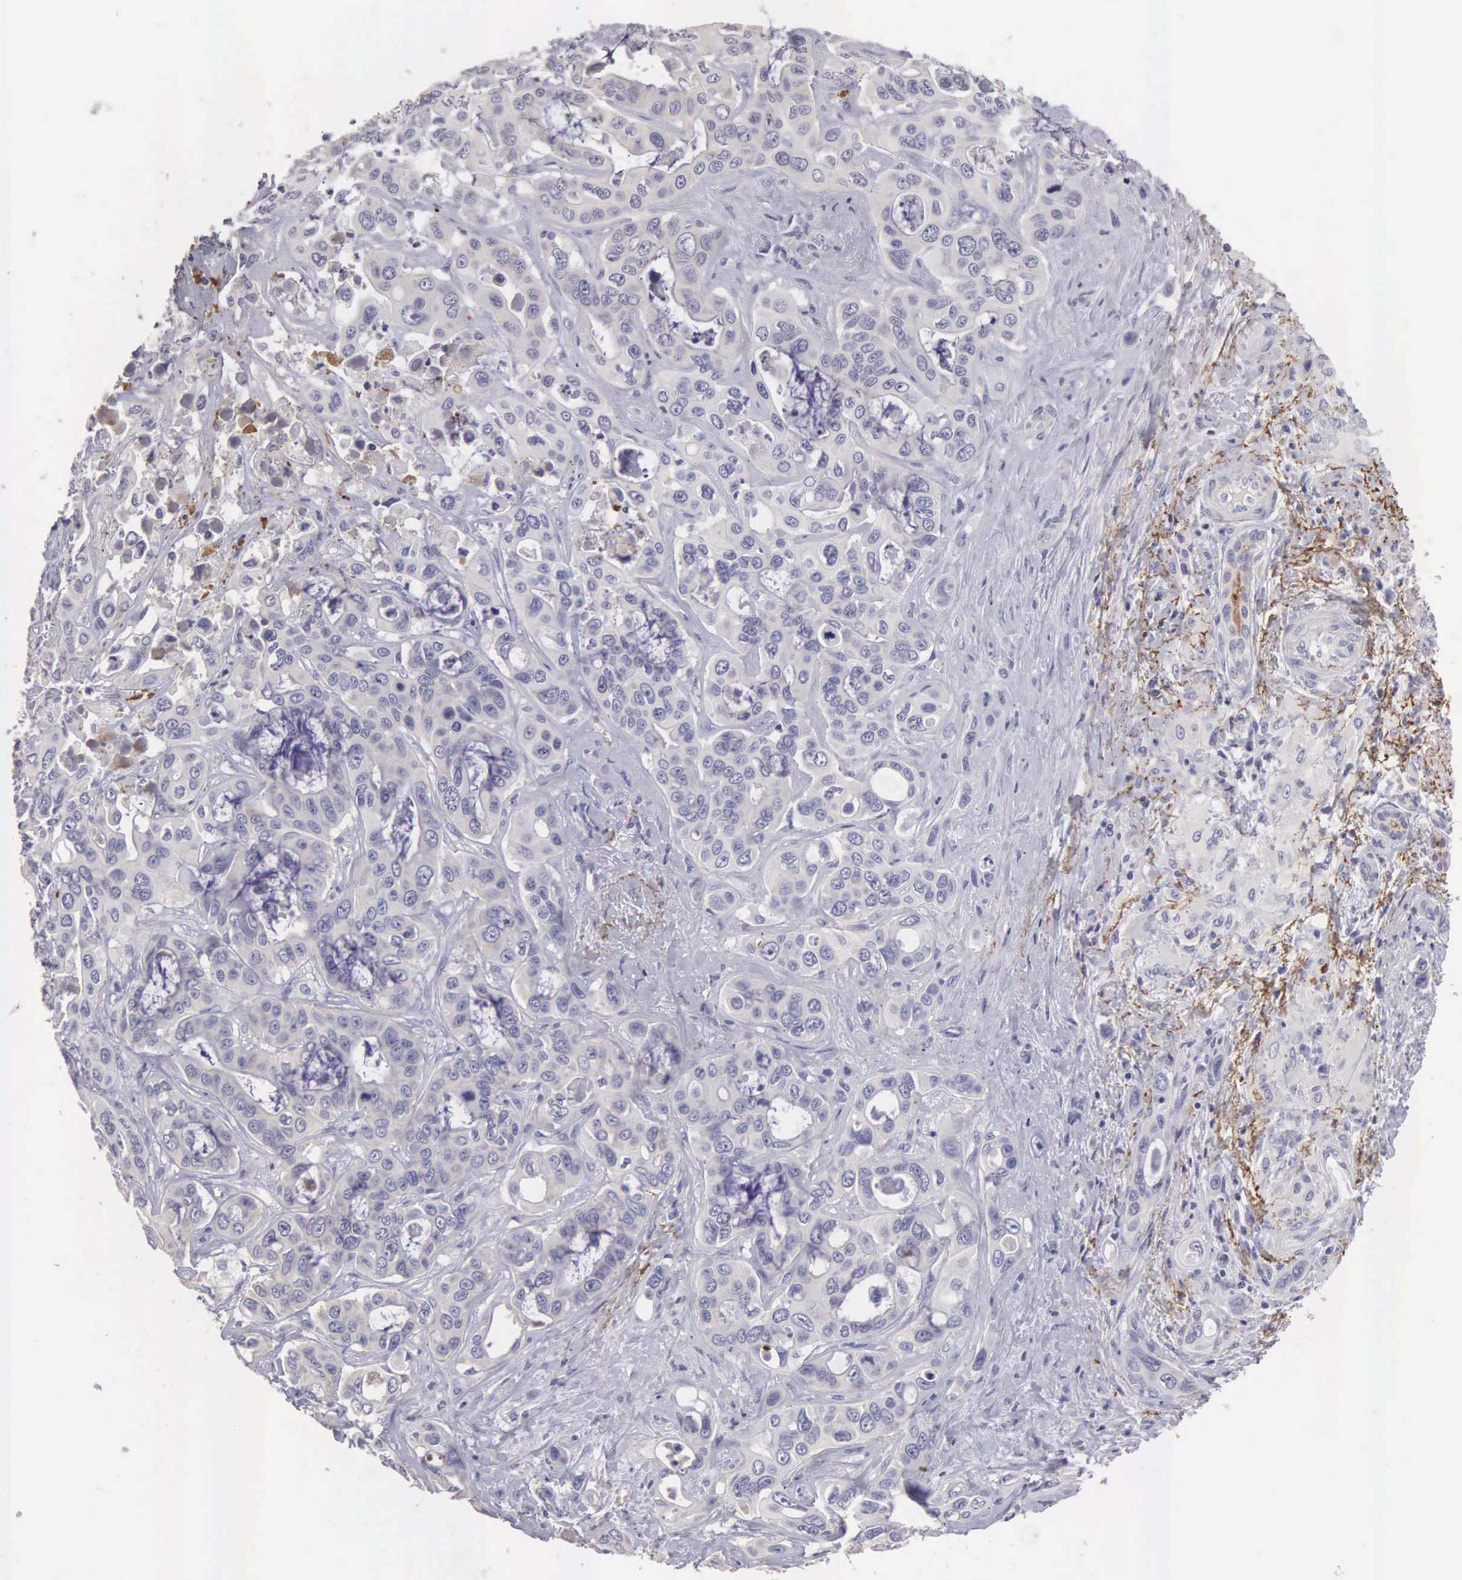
{"staining": {"intensity": "weak", "quantity": "<25%", "location": "cytoplasmic/membranous"}, "tissue": "liver cancer", "cell_type": "Tumor cells", "image_type": "cancer", "snomed": [{"axis": "morphology", "description": "Cholangiocarcinoma"}, {"axis": "topography", "description": "Liver"}], "caption": "IHC micrograph of human cholangiocarcinoma (liver) stained for a protein (brown), which reveals no expression in tumor cells.", "gene": "CLU", "patient": {"sex": "female", "age": 79}}